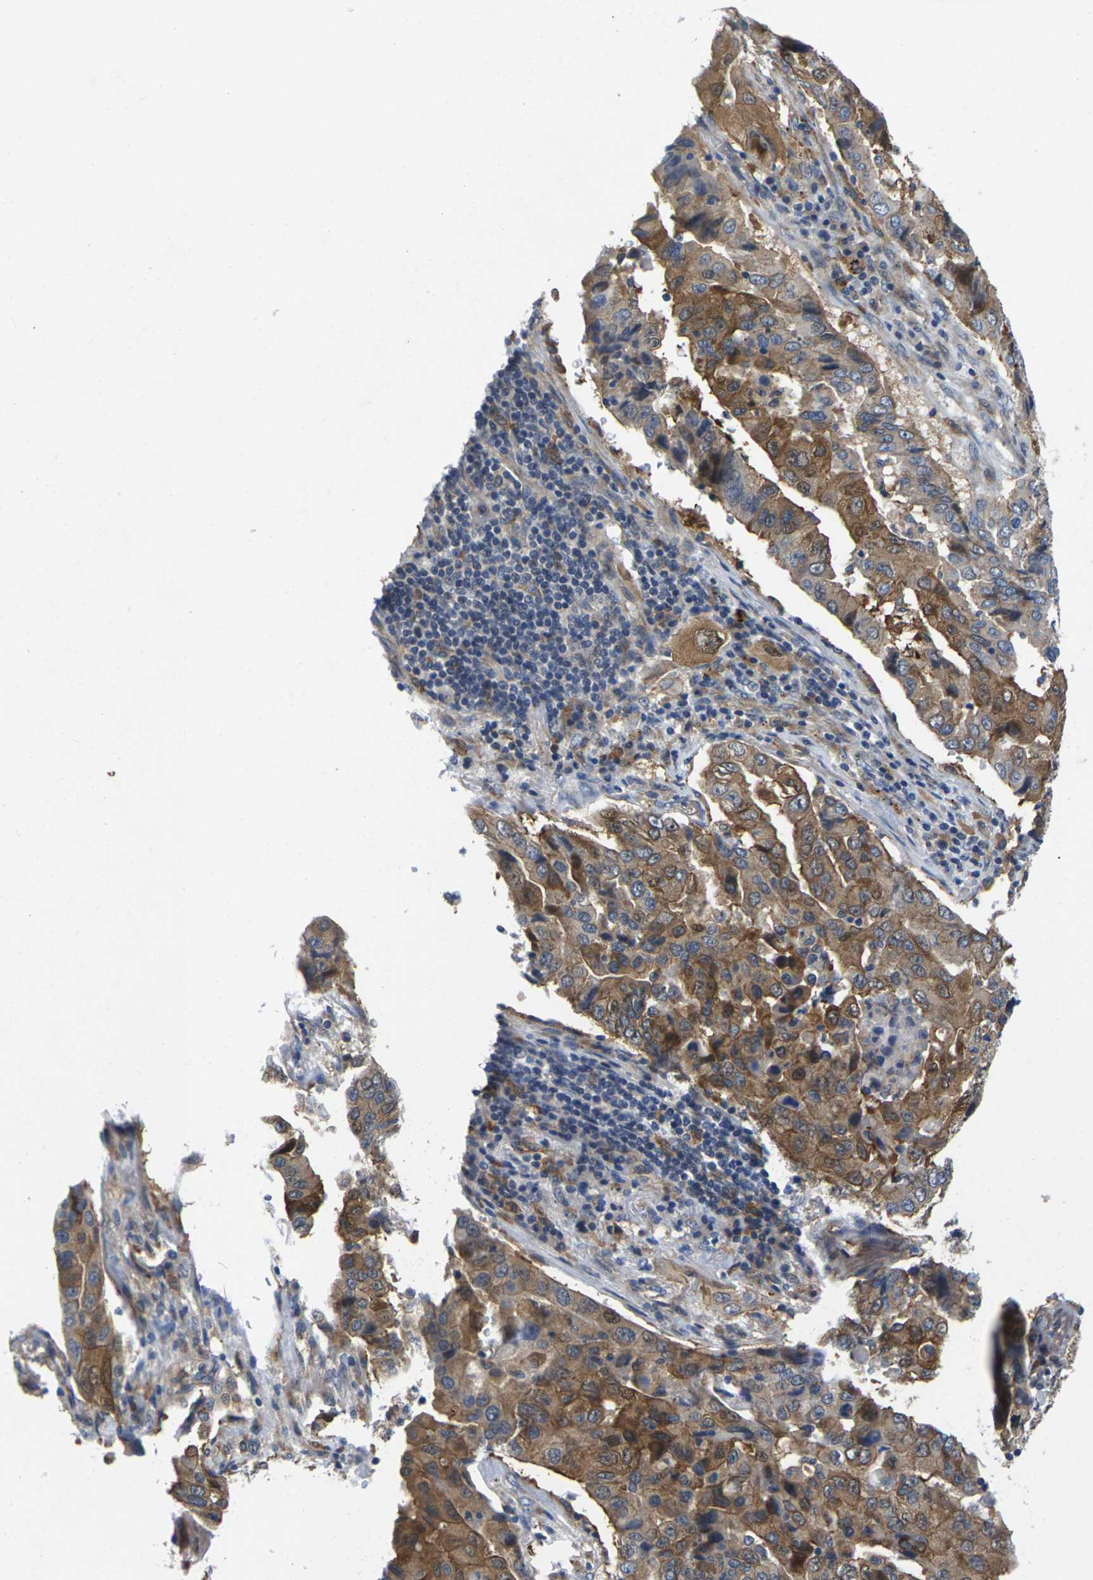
{"staining": {"intensity": "moderate", "quantity": ">75%", "location": "cytoplasmic/membranous"}, "tissue": "lung cancer", "cell_type": "Tumor cells", "image_type": "cancer", "snomed": [{"axis": "morphology", "description": "Adenocarcinoma, NOS"}, {"axis": "topography", "description": "Lung"}], "caption": "Adenocarcinoma (lung) stained with DAB (3,3'-diaminobenzidine) immunohistochemistry exhibits medium levels of moderate cytoplasmic/membranous staining in about >75% of tumor cells. Nuclei are stained in blue.", "gene": "SCNN1A", "patient": {"sex": "female", "age": 65}}